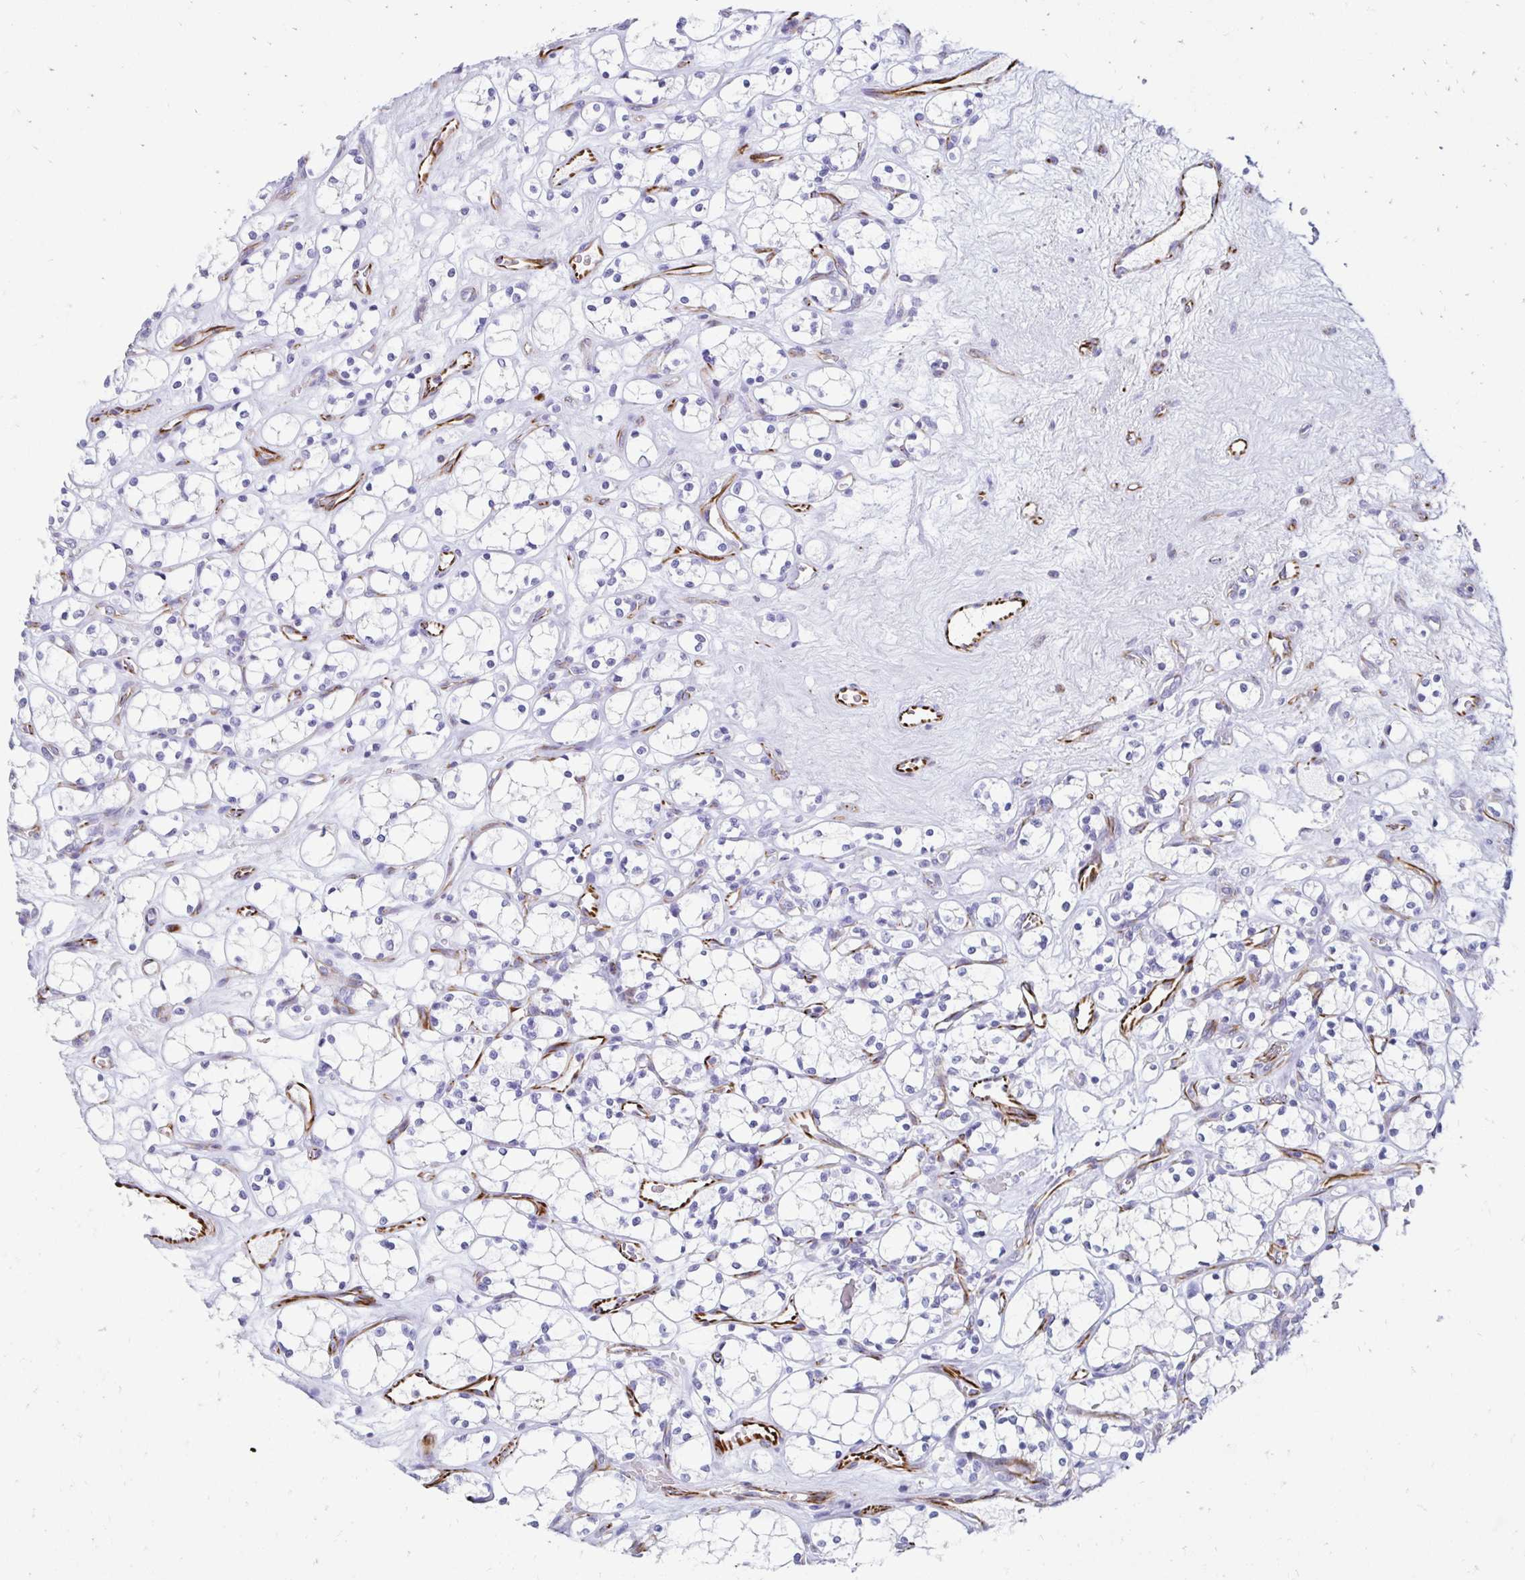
{"staining": {"intensity": "negative", "quantity": "none", "location": "none"}, "tissue": "renal cancer", "cell_type": "Tumor cells", "image_type": "cancer", "snomed": [{"axis": "morphology", "description": "Adenocarcinoma, NOS"}, {"axis": "topography", "description": "Kidney"}], "caption": "High power microscopy photomicrograph of an immunohistochemistry (IHC) image of renal adenocarcinoma, revealing no significant expression in tumor cells.", "gene": "TMEM54", "patient": {"sex": "female", "age": 69}}